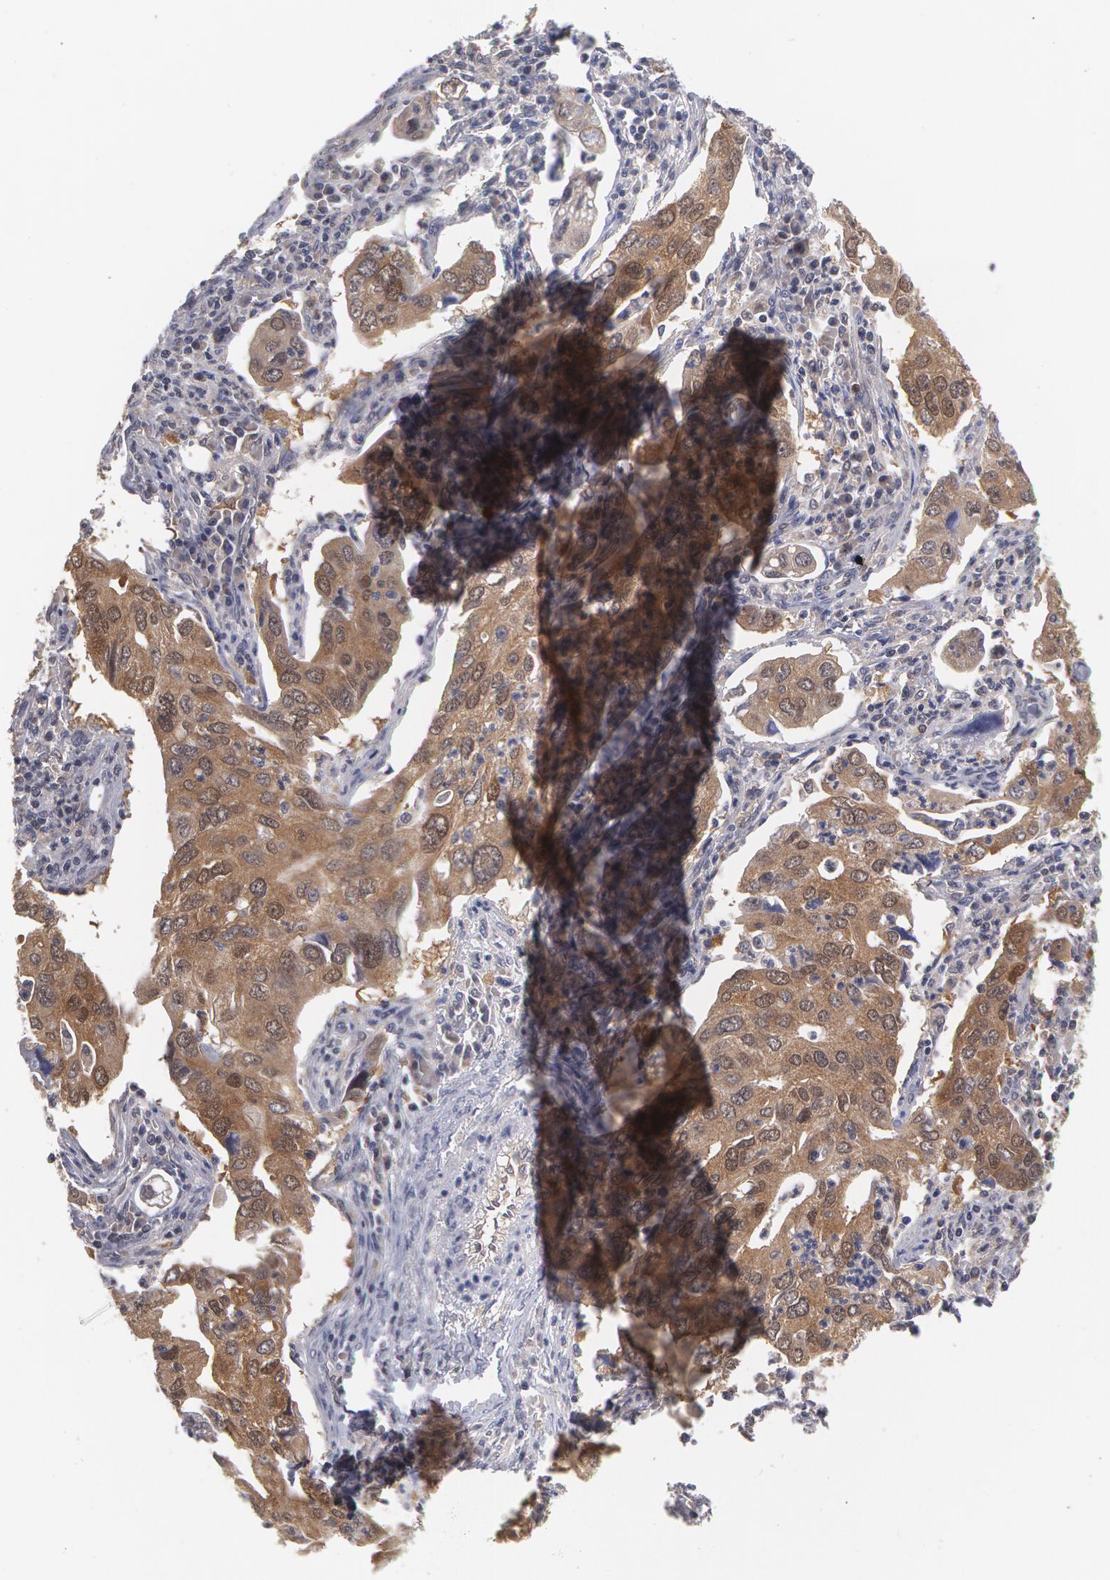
{"staining": {"intensity": "moderate", "quantity": ">75%", "location": "cytoplasmic/membranous,nuclear"}, "tissue": "lung cancer", "cell_type": "Tumor cells", "image_type": "cancer", "snomed": [{"axis": "morphology", "description": "Adenocarcinoma, NOS"}, {"axis": "topography", "description": "Lung"}], "caption": "The micrograph reveals staining of lung cancer (adenocarcinoma), revealing moderate cytoplasmic/membranous and nuclear protein positivity (brown color) within tumor cells.", "gene": "TXNRD1", "patient": {"sex": "male", "age": 48}}